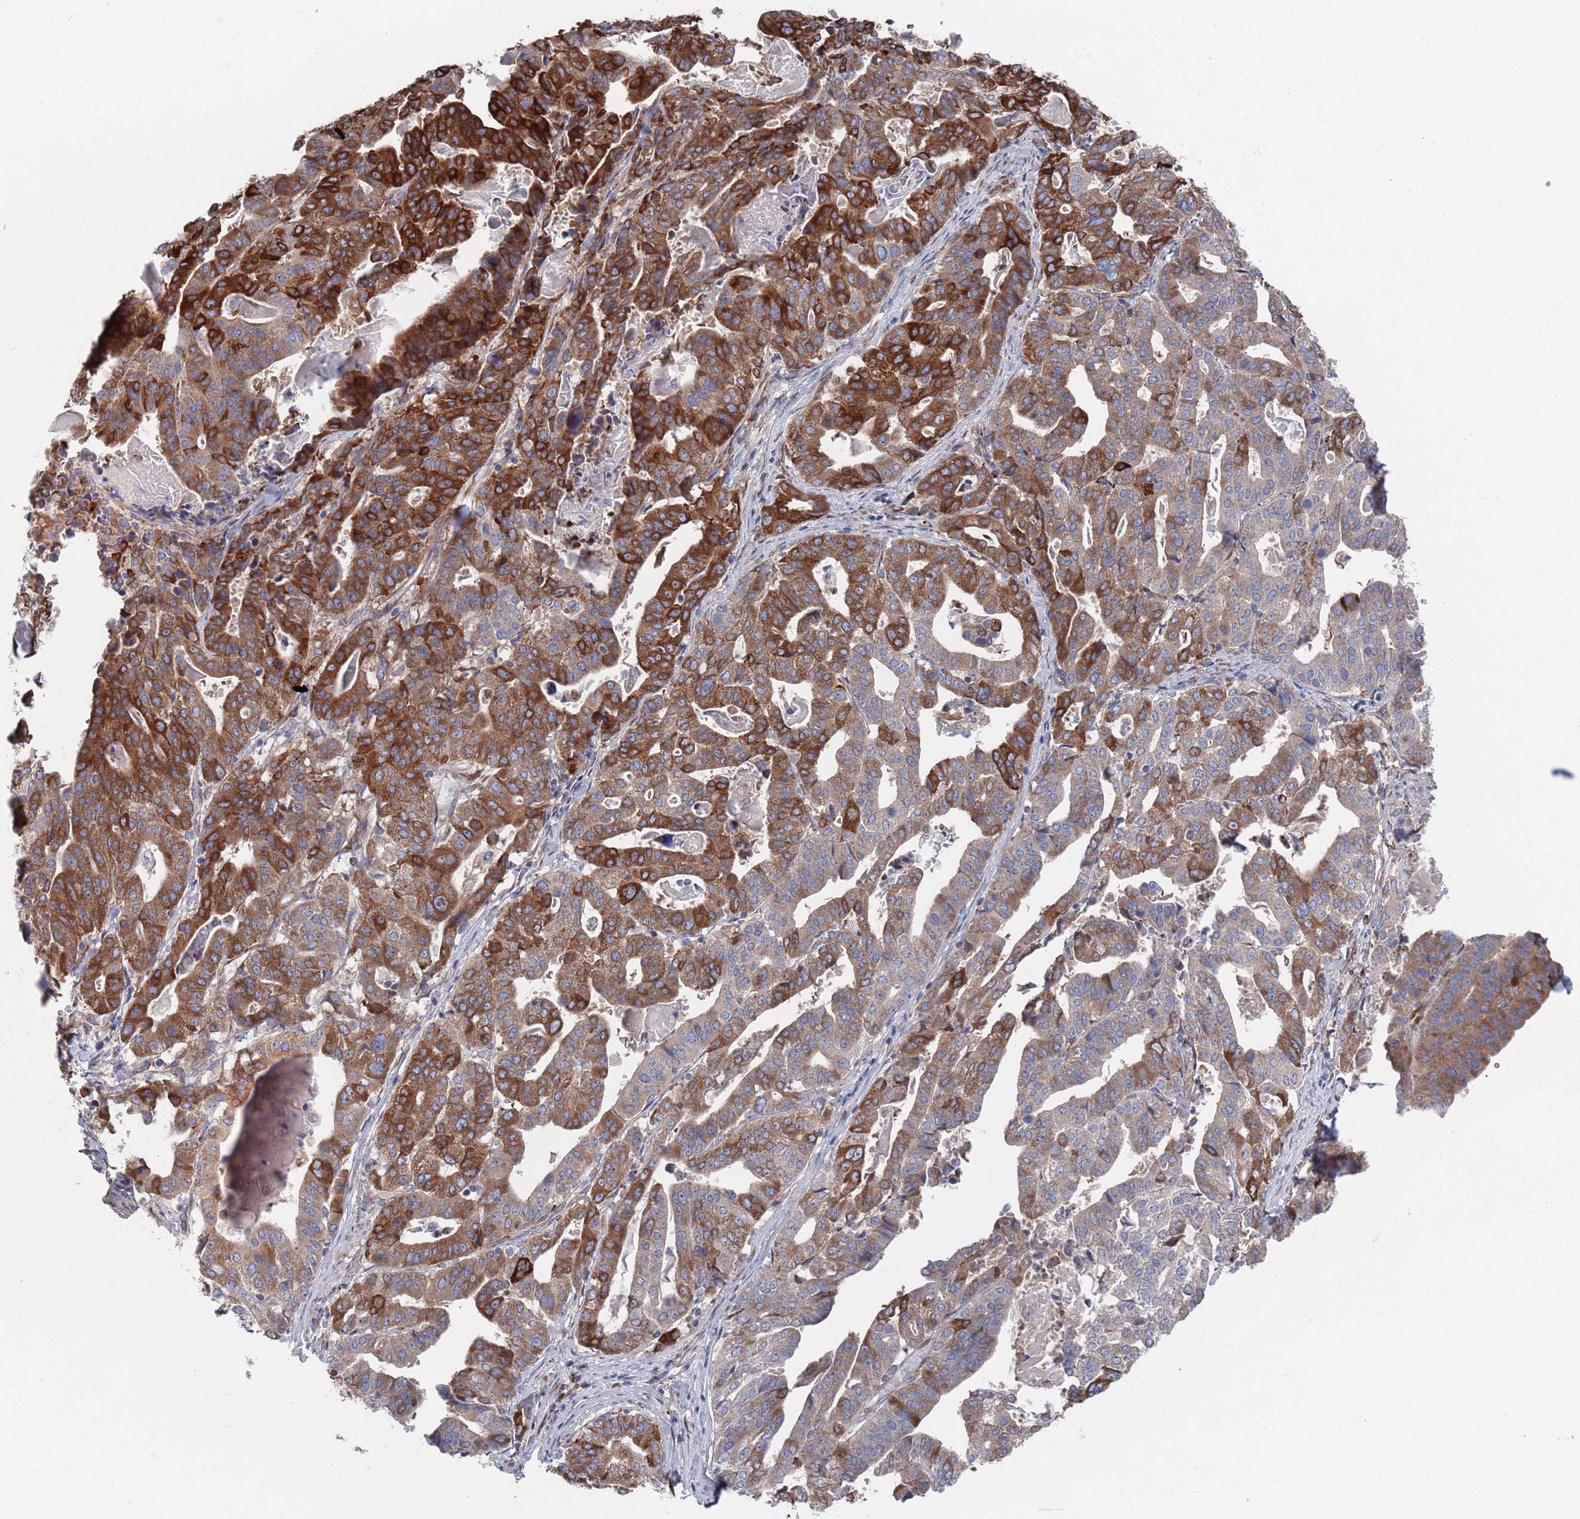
{"staining": {"intensity": "strong", "quantity": ">75%", "location": "cytoplasmic/membranous"}, "tissue": "stomach cancer", "cell_type": "Tumor cells", "image_type": "cancer", "snomed": [{"axis": "morphology", "description": "Adenocarcinoma, NOS"}, {"axis": "topography", "description": "Stomach"}], "caption": "Stomach adenocarcinoma stained with a brown dye demonstrates strong cytoplasmic/membranous positive positivity in approximately >75% of tumor cells.", "gene": "CCDC106", "patient": {"sex": "male", "age": 48}}